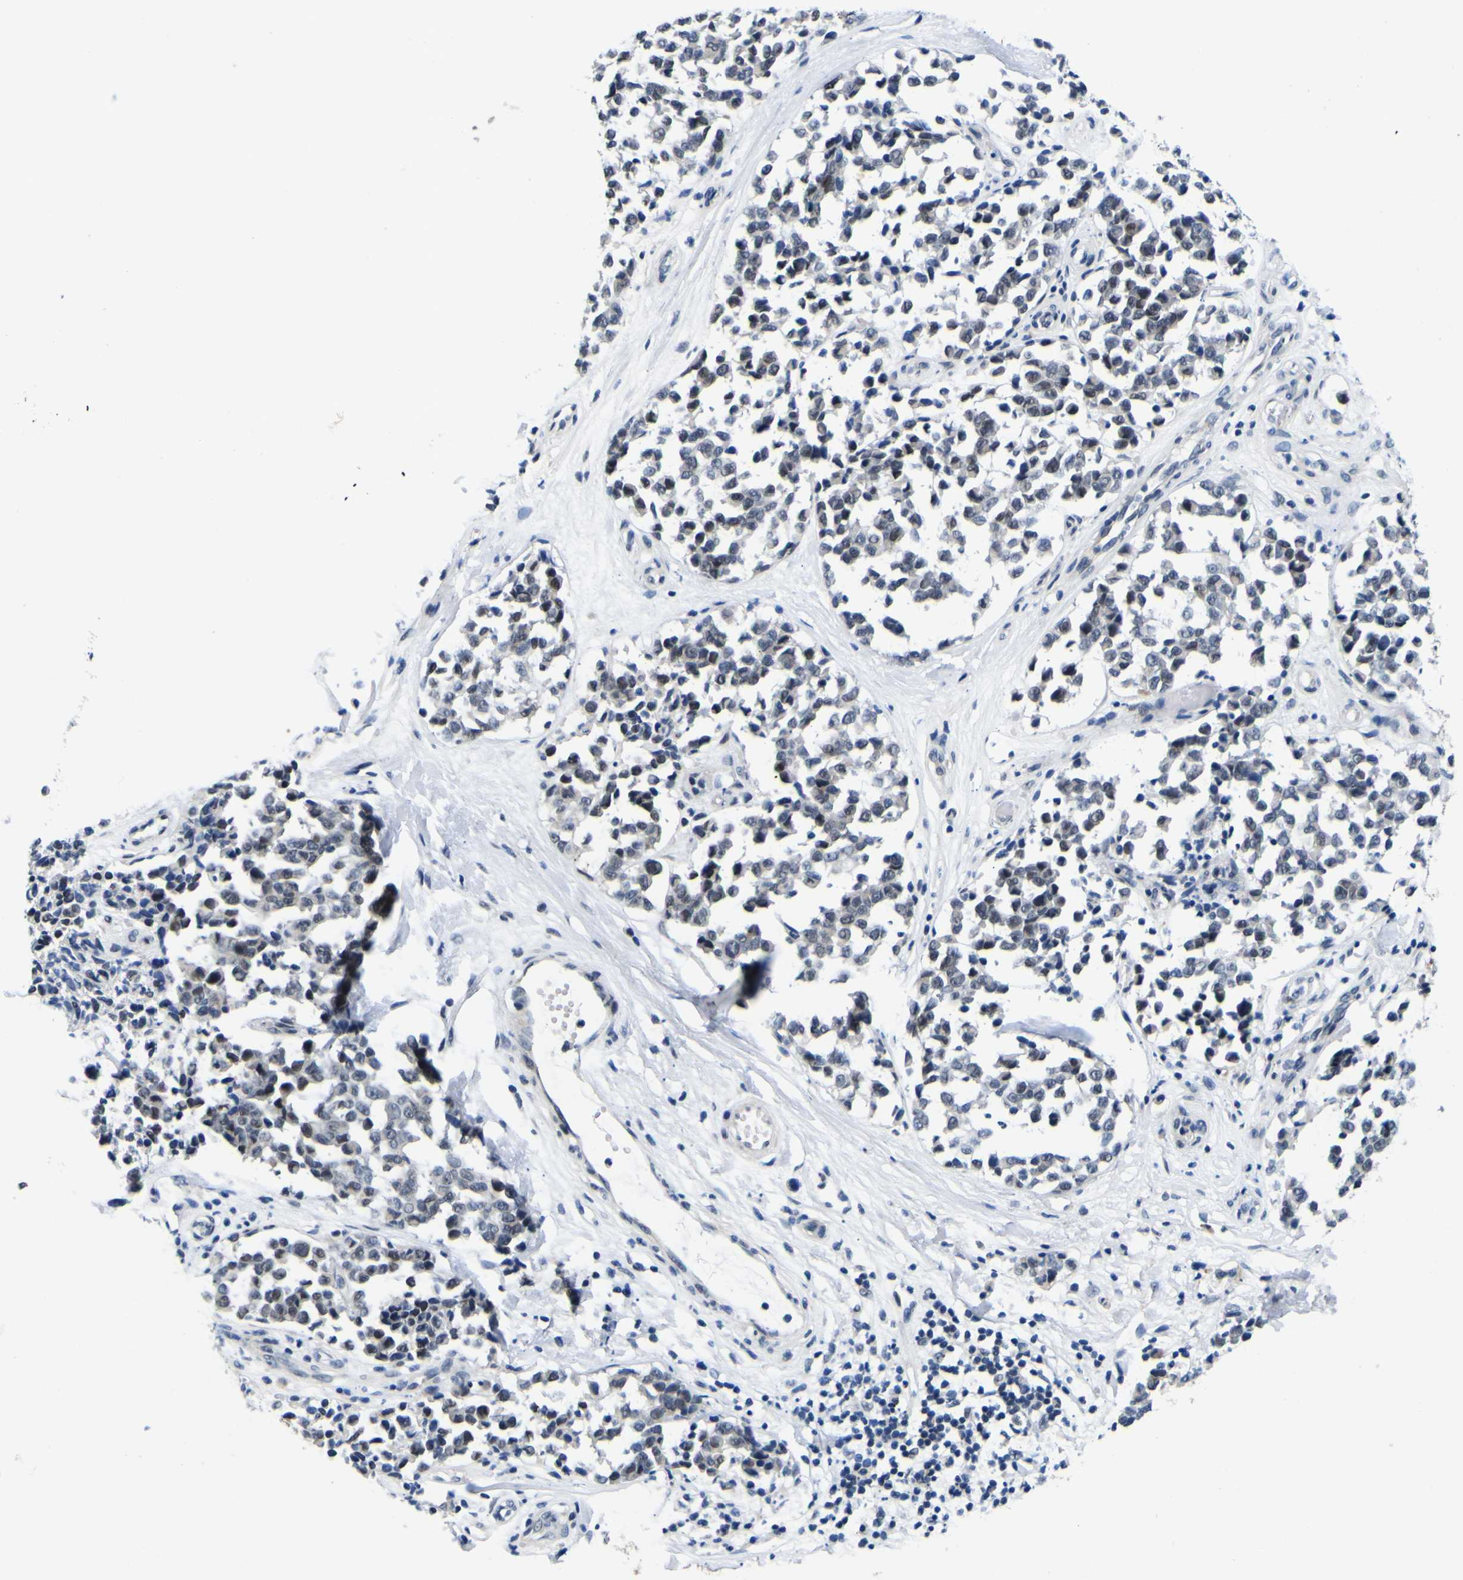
{"staining": {"intensity": "strong", "quantity": "<25%", "location": "nuclear"}, "tissue": "melanoma", "cell_type": "Tumor cells", "image_type": "cancer", "snomed": [{"axis": "morphology", "description": "Malignant melanoma, NOS"}, {"axis": "topography", "description": "Skin"}], "caption": "Immunohistochemistry of malignant melanoma demonstrates medium levels of strong nuclear expression in about <25% of tumor cells. (brown staining indicates protein expression, while blue staining denotes nuclei).", "gene": "CUL4B", "patient": {"sex": "female", "age": 64}}